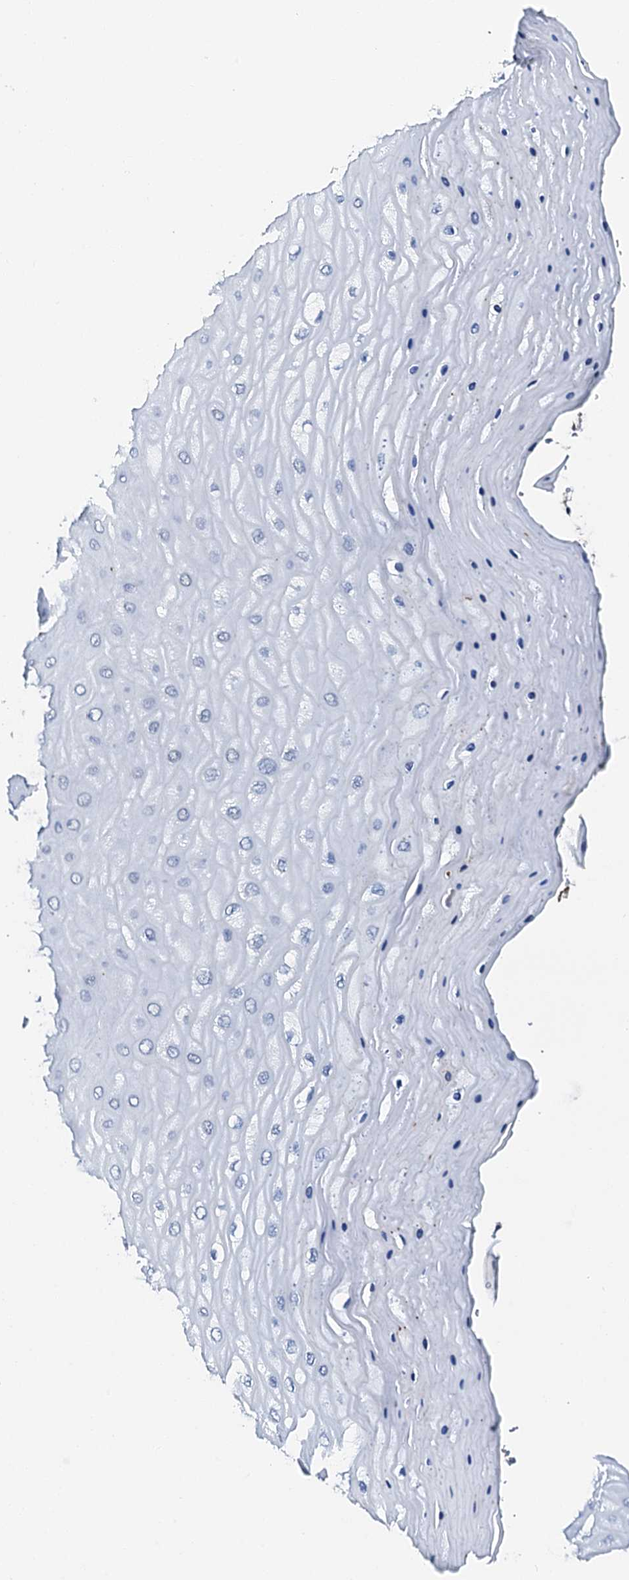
{"staining": {"intensity": "strong", "quantity": ">75%", "location": "cytoplasmic/membranous"}, "tissue": "cervix", "cell_type": "Glandular cells", "image_type": "normal", "snomed": [{"axis": "morphology", "description": "Normal tissue, NOS"}, {"axis": "topography", "description": "Cervix"}], "caption": "Normal cervix demonstrates strong cytoplasmic/membranous staining in approximately >75% of glandular cells.", "gene": "MED13L", "patient": {"sex": "female", "age": 55}}